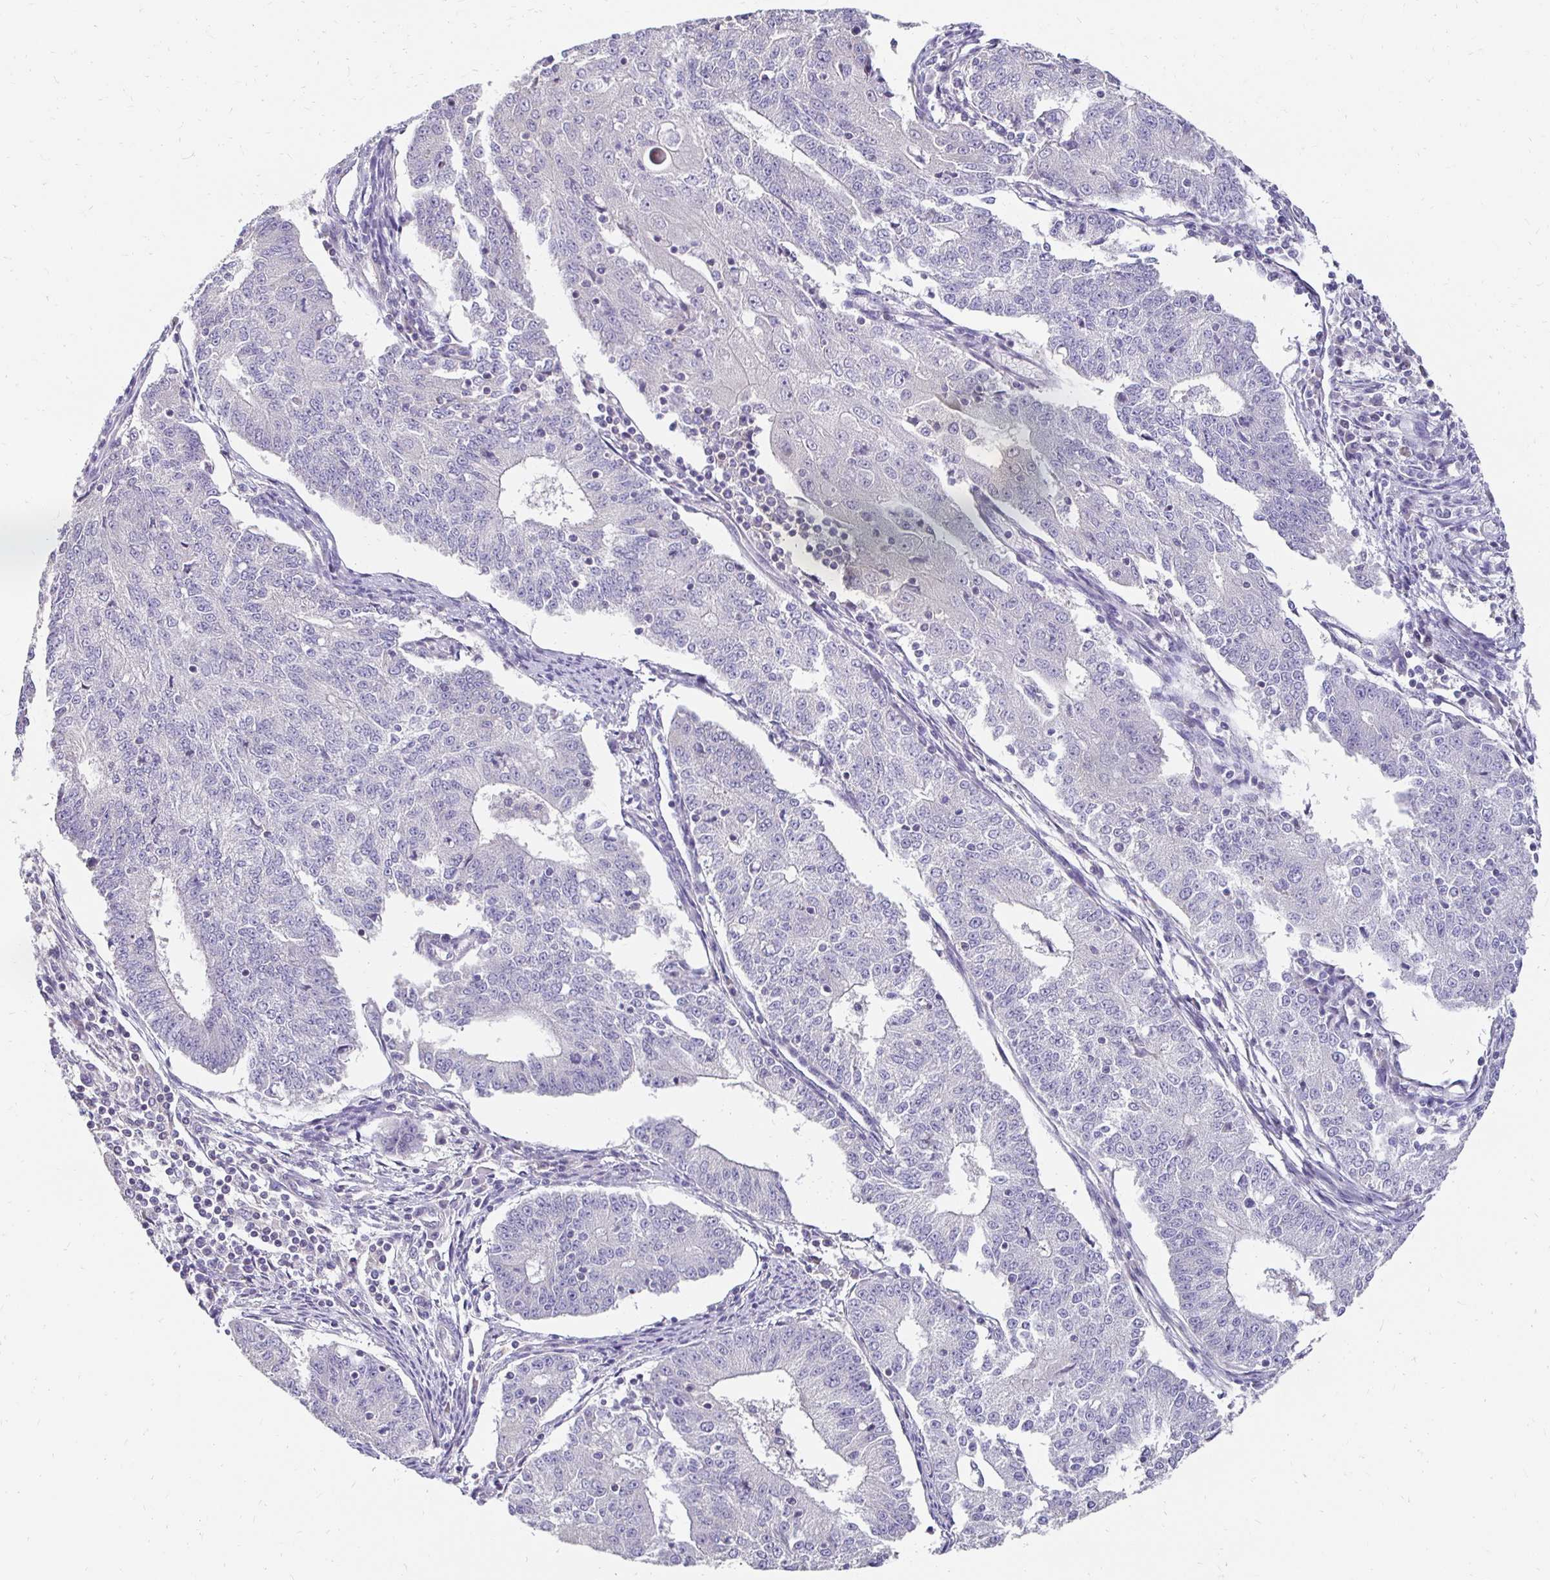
{"staining": {"intensity": "negative", "quantity": "none", "location": "none"}, "tissue": "endometrial cancer", "cell_type": "Tumor cells", "image_type": "cancer", "snomed": [{"axis": "morphology", "description": "Adenocarcinoma, NOS"}, {"axis": "topography", "description": "Endometrium"}], "caption": "Immunohistochemical staining of human endometrial cancer (adenocarcinoma) shows no significant staining in tumor cells.", "gene": "AKAP6", "patient": {"sex": "female", "age": 56}}